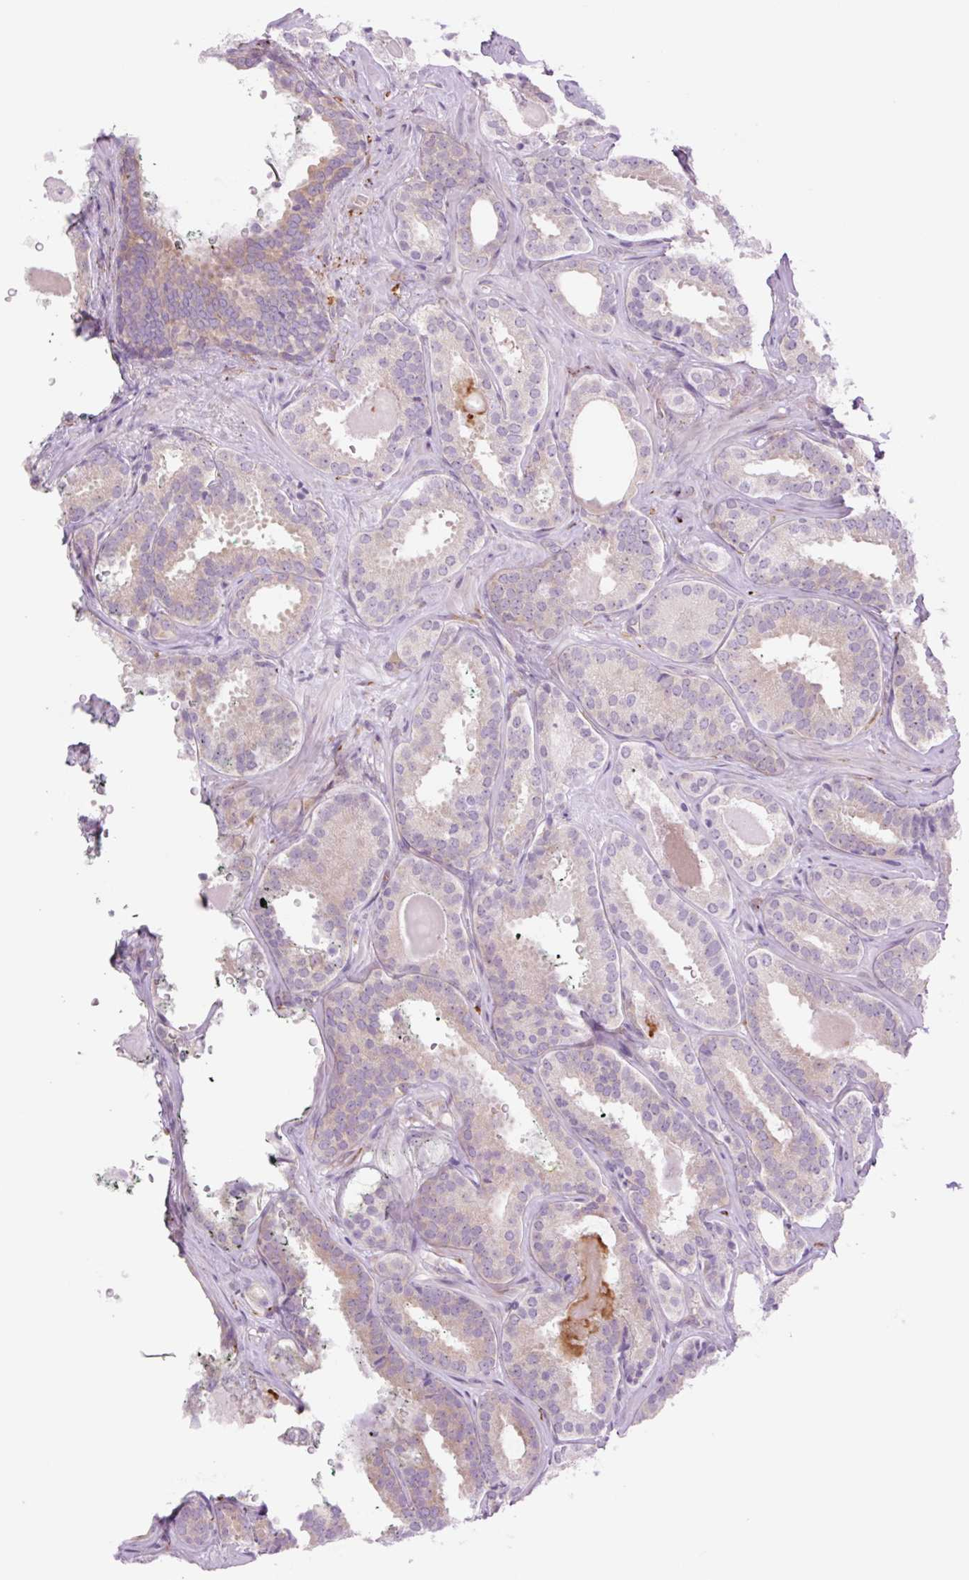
{"staining": {"intensity": "weak", "quantity": "<25%", "location": "cytoplasmic/membranous"}, "tissue": "prostate cancer", "cell_type": "Tumor cells", "image_type": "cancer", "snomed": [{"axis": "morphology", "description": "Adenocarcinoma, High grade"}, {"axis": "topography", "description": "Prostate"}], "caption": "Tumor cells are negative for protein expression in human high-grade adenocarcinoma (prostate).", "gene": "COL5A1", "patient": {"sex": "male", "age": 65}}